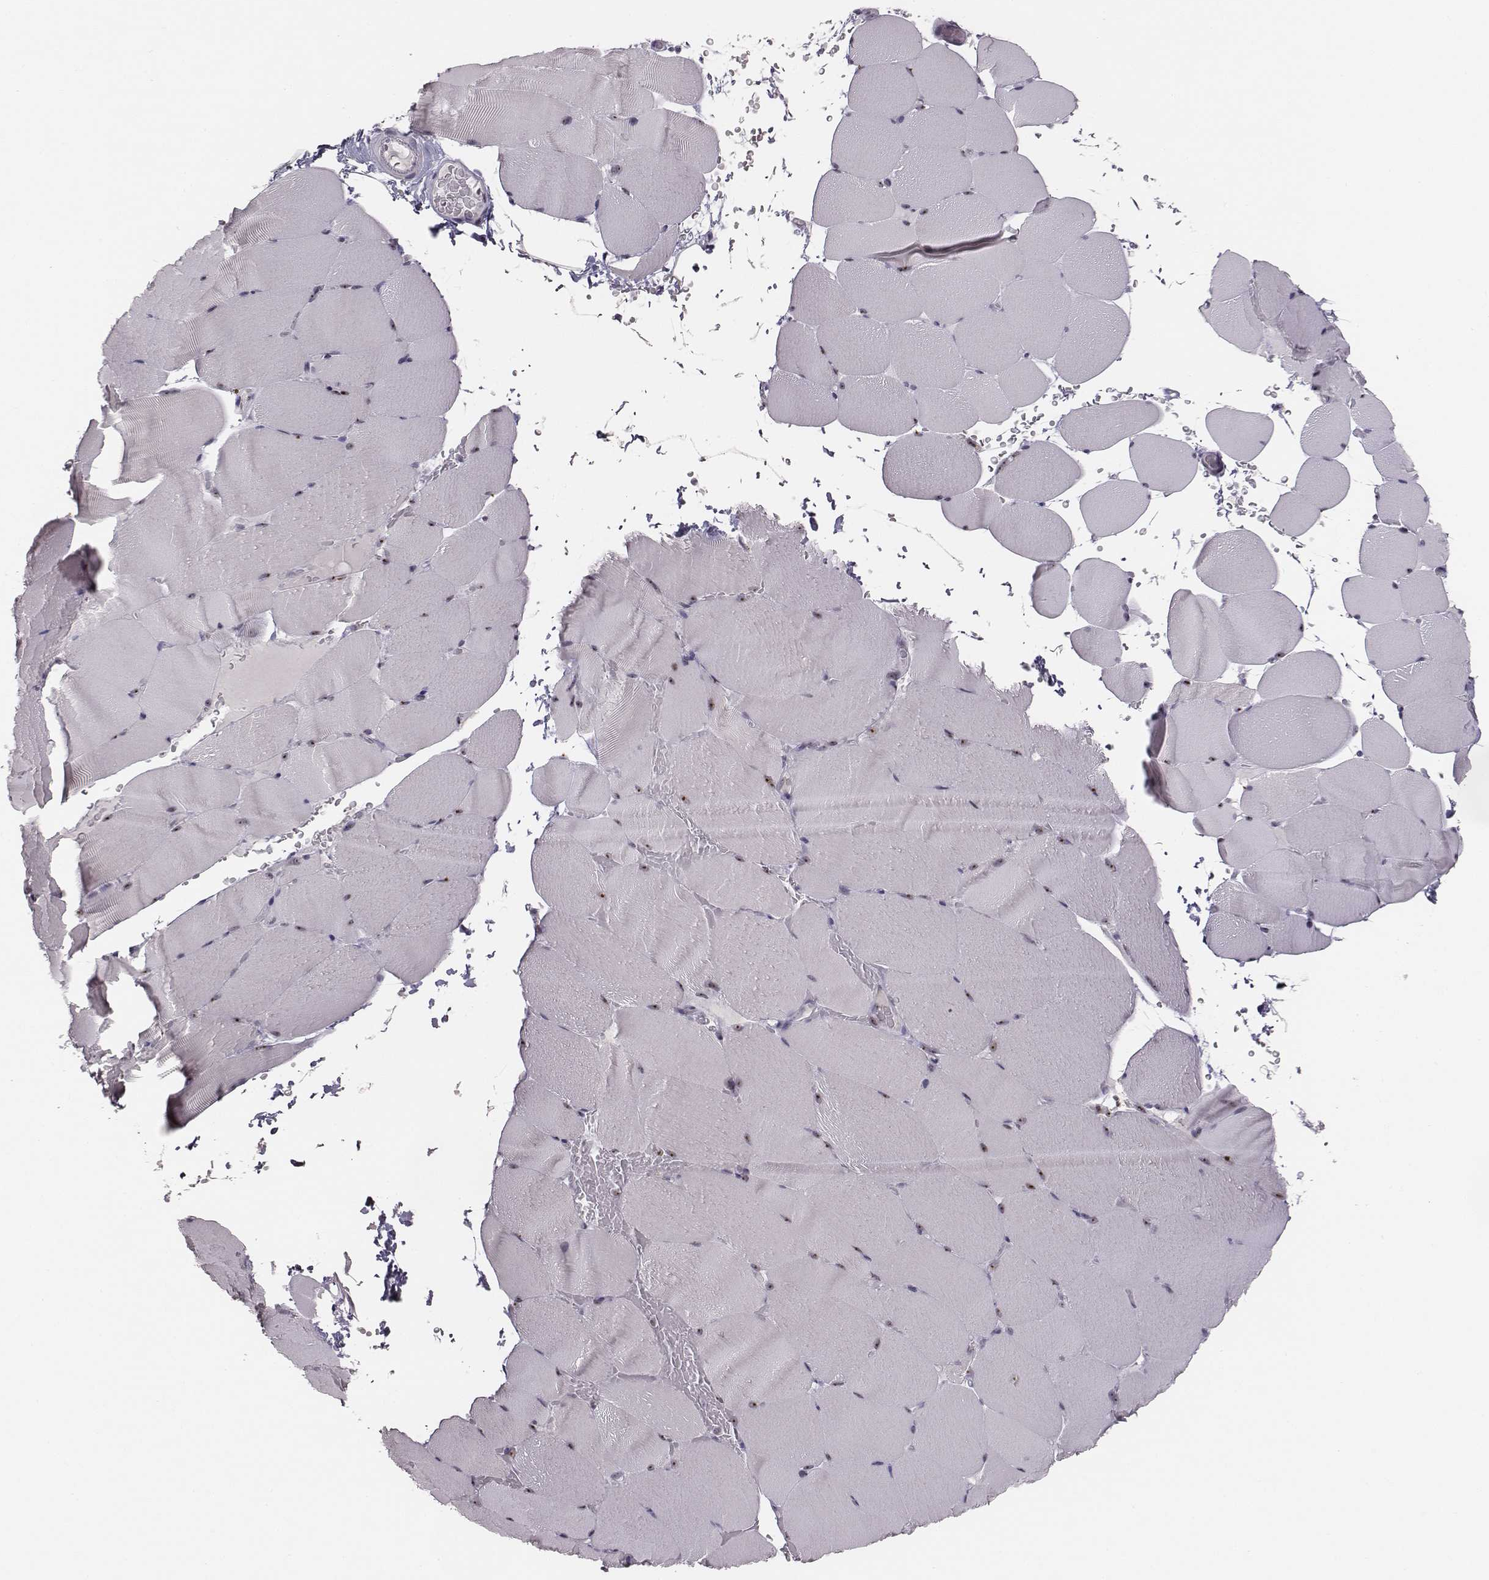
{"staining": {"intensity": "moderate", "quantity": "25%-75%", "location": "nuclear"}, "tissue": "skeletal muscle", "cell_type": "Myocytes", "image_type": "normal", "snomed": [{"axis": "morphology", "description": "Normal tissue, NOS"}, {"axis": "topography", "description": "Skeletal muscle"}], "caption": "A photomicrograph of human skeletal muscle stained for a protein shows moderate nuclear brown staining in myocytes. (DAB (3,3'-diaminobenzidine) = brown stain, brightfield microscopy at high magnification).", "gene": "NIFK", "patient": {"sex": "female", "age": 37}}